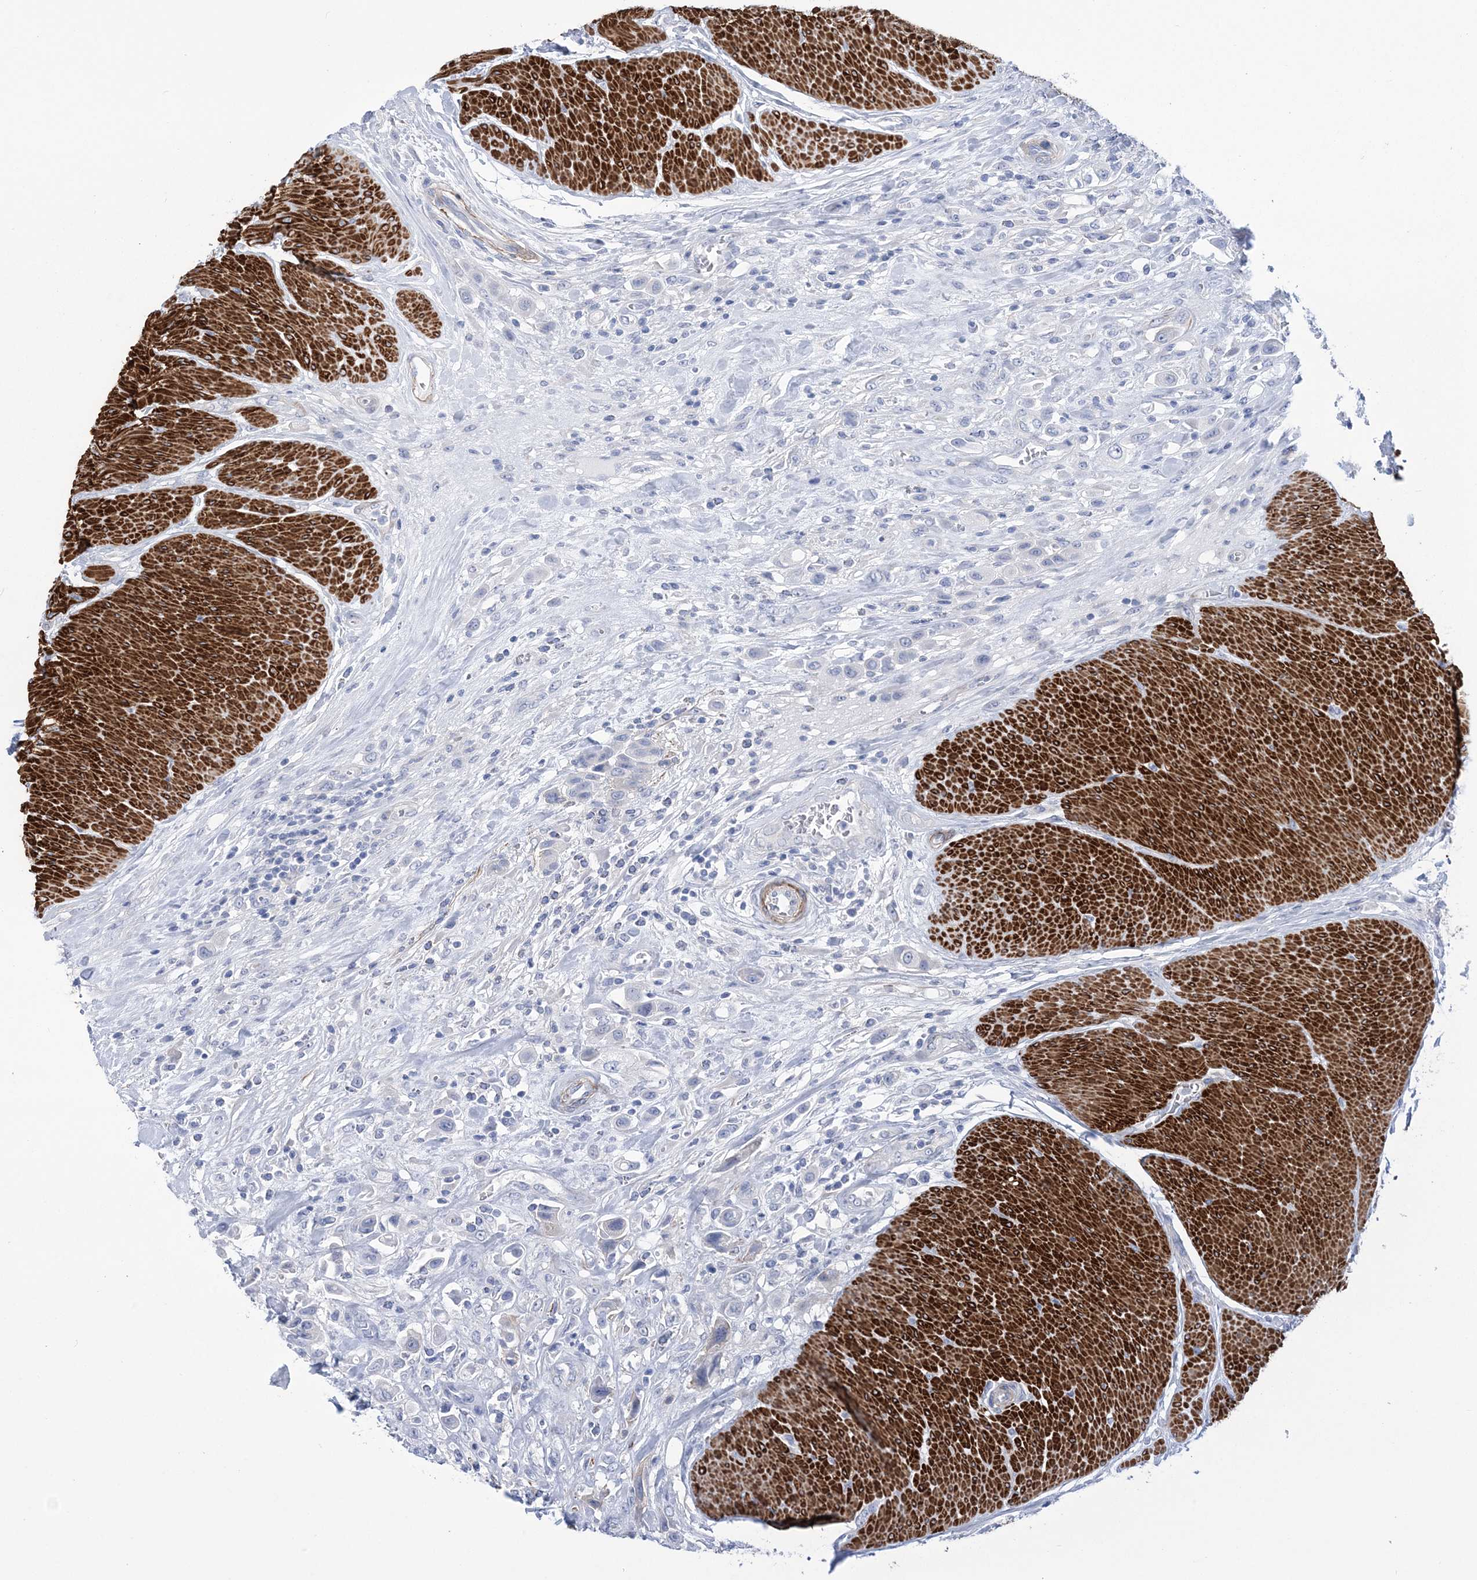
{"staining": {"intensity": "negative", "quantity": "none", "location": "none"}, "tissue": "urothelial cancer", "cell_type": "Tumor cells", "image_type": "cancer", "snomed": [{"axis": "morphology", "description": "Urothelial carcinoma, High grade"}, {"axis": "topography", "description": "Urinary bladder"}], "caption": "Immunohistochemistry histopathology image of neoplastic tissue: urothelial carcinoma (high-grade) stained with DAB (3,3'-diaminobenzidine) displays no significant protein expression in tumor cells.", "gene": "WDR74", "patient": {"sex": "male", "age": 50}}